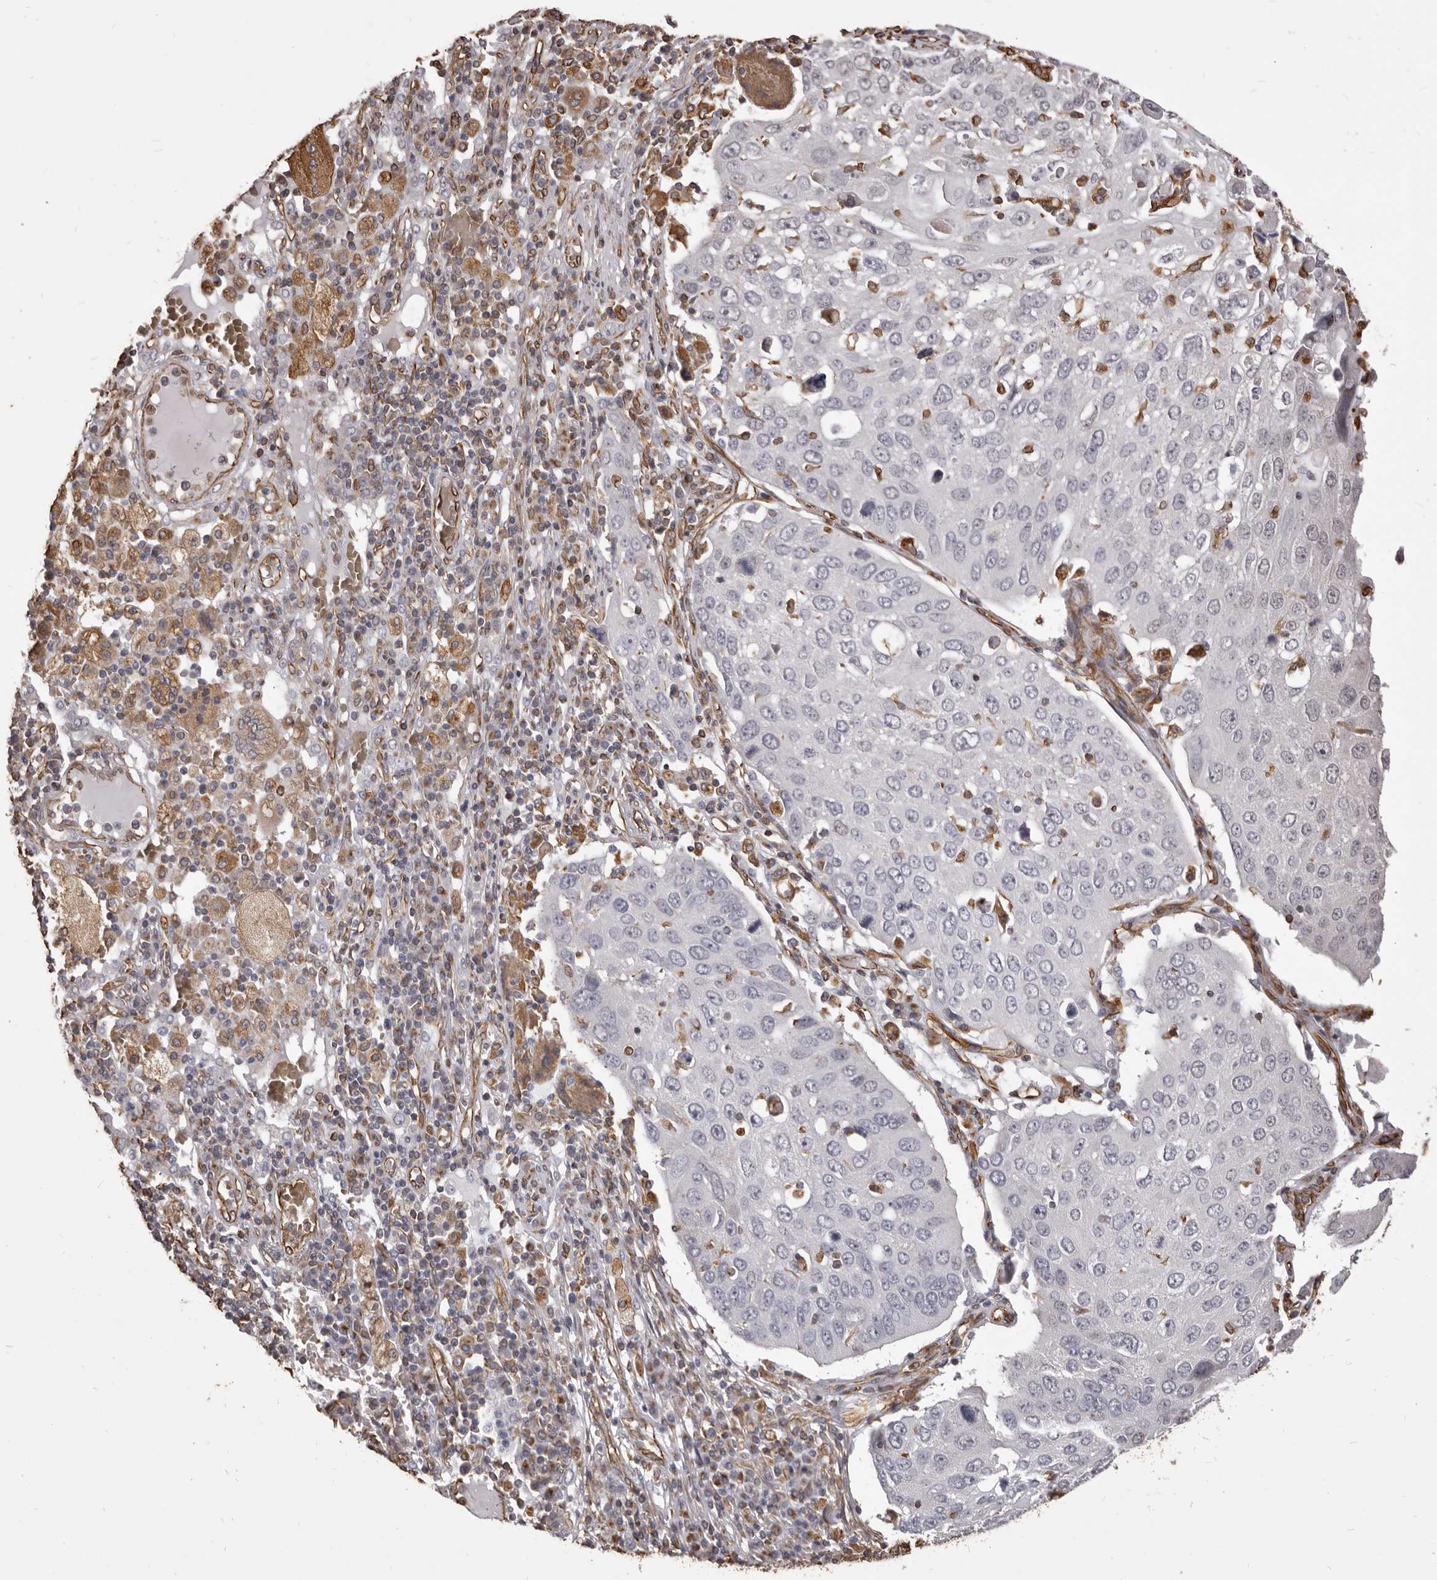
{"staining": {"intensity": "negative", "quantity": "none", "location": "none"}, "tissue": "lung cancer", "cell_type": "Tumor cells", "image_type": "cancer", "snomed": [{"axis": "morphology", "description": "Squamous cell carcinoma, NOS"}, {"axis": "topography", "description": "Lung"}], "caption": "Immunohistochemical staining of human lung cancer reveals no significant expression in tumor cells. Brightfield microscopy of immunohistochemistry stained with DAB (3,3'-diaminobenzidine) (brown) and hematoxylin (blue), captured at high magnification.", "gene": "MTURN", "patient": {"sex": "male", "age": 65}}